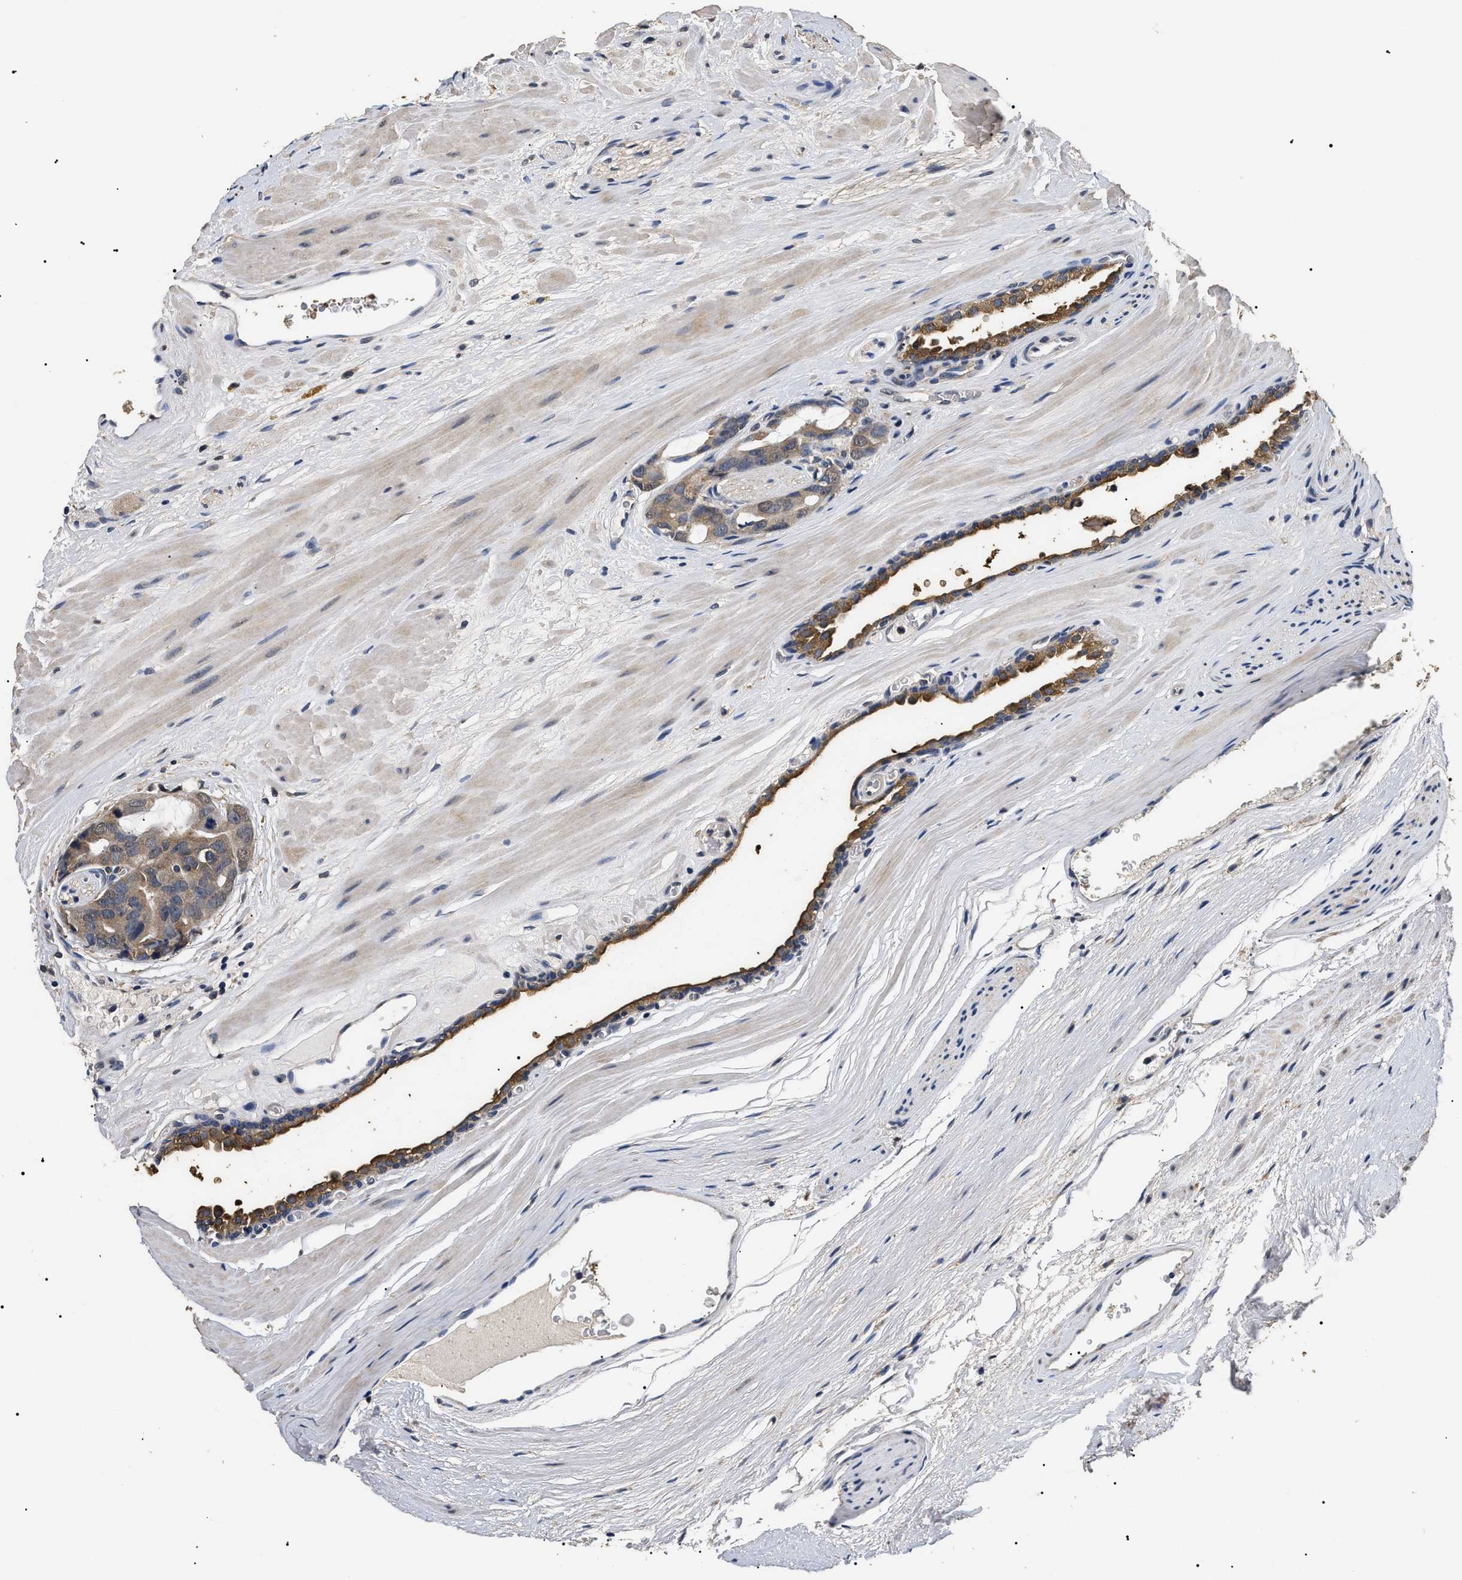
{"staining": {"intensity": "weak", "quantity": ">75%", "location": "cytoplasmic/membranous,nuclear"}, "tissue": "prostate cancer", "cell_type": "Tumor cells", "image_type": "cancer", "snomed": [{"axis": "morphology", "description": "Adenocarcinoma, Medium grade"}, {"axis": "topography", "description": "Prostate"}], "caption": "Prostate cancer (adenocarcinoma (medium-grade)) tissue displays weak cytoplasmic/membranous and nuclear positivity in approximately >75% of tumor cells Immunohistochemistry (ihc) stains the protein of interest in brown and the nuclei are stained blue.", "gene": "PSMD8", "patient": {"sex": "male", "age": 53}}